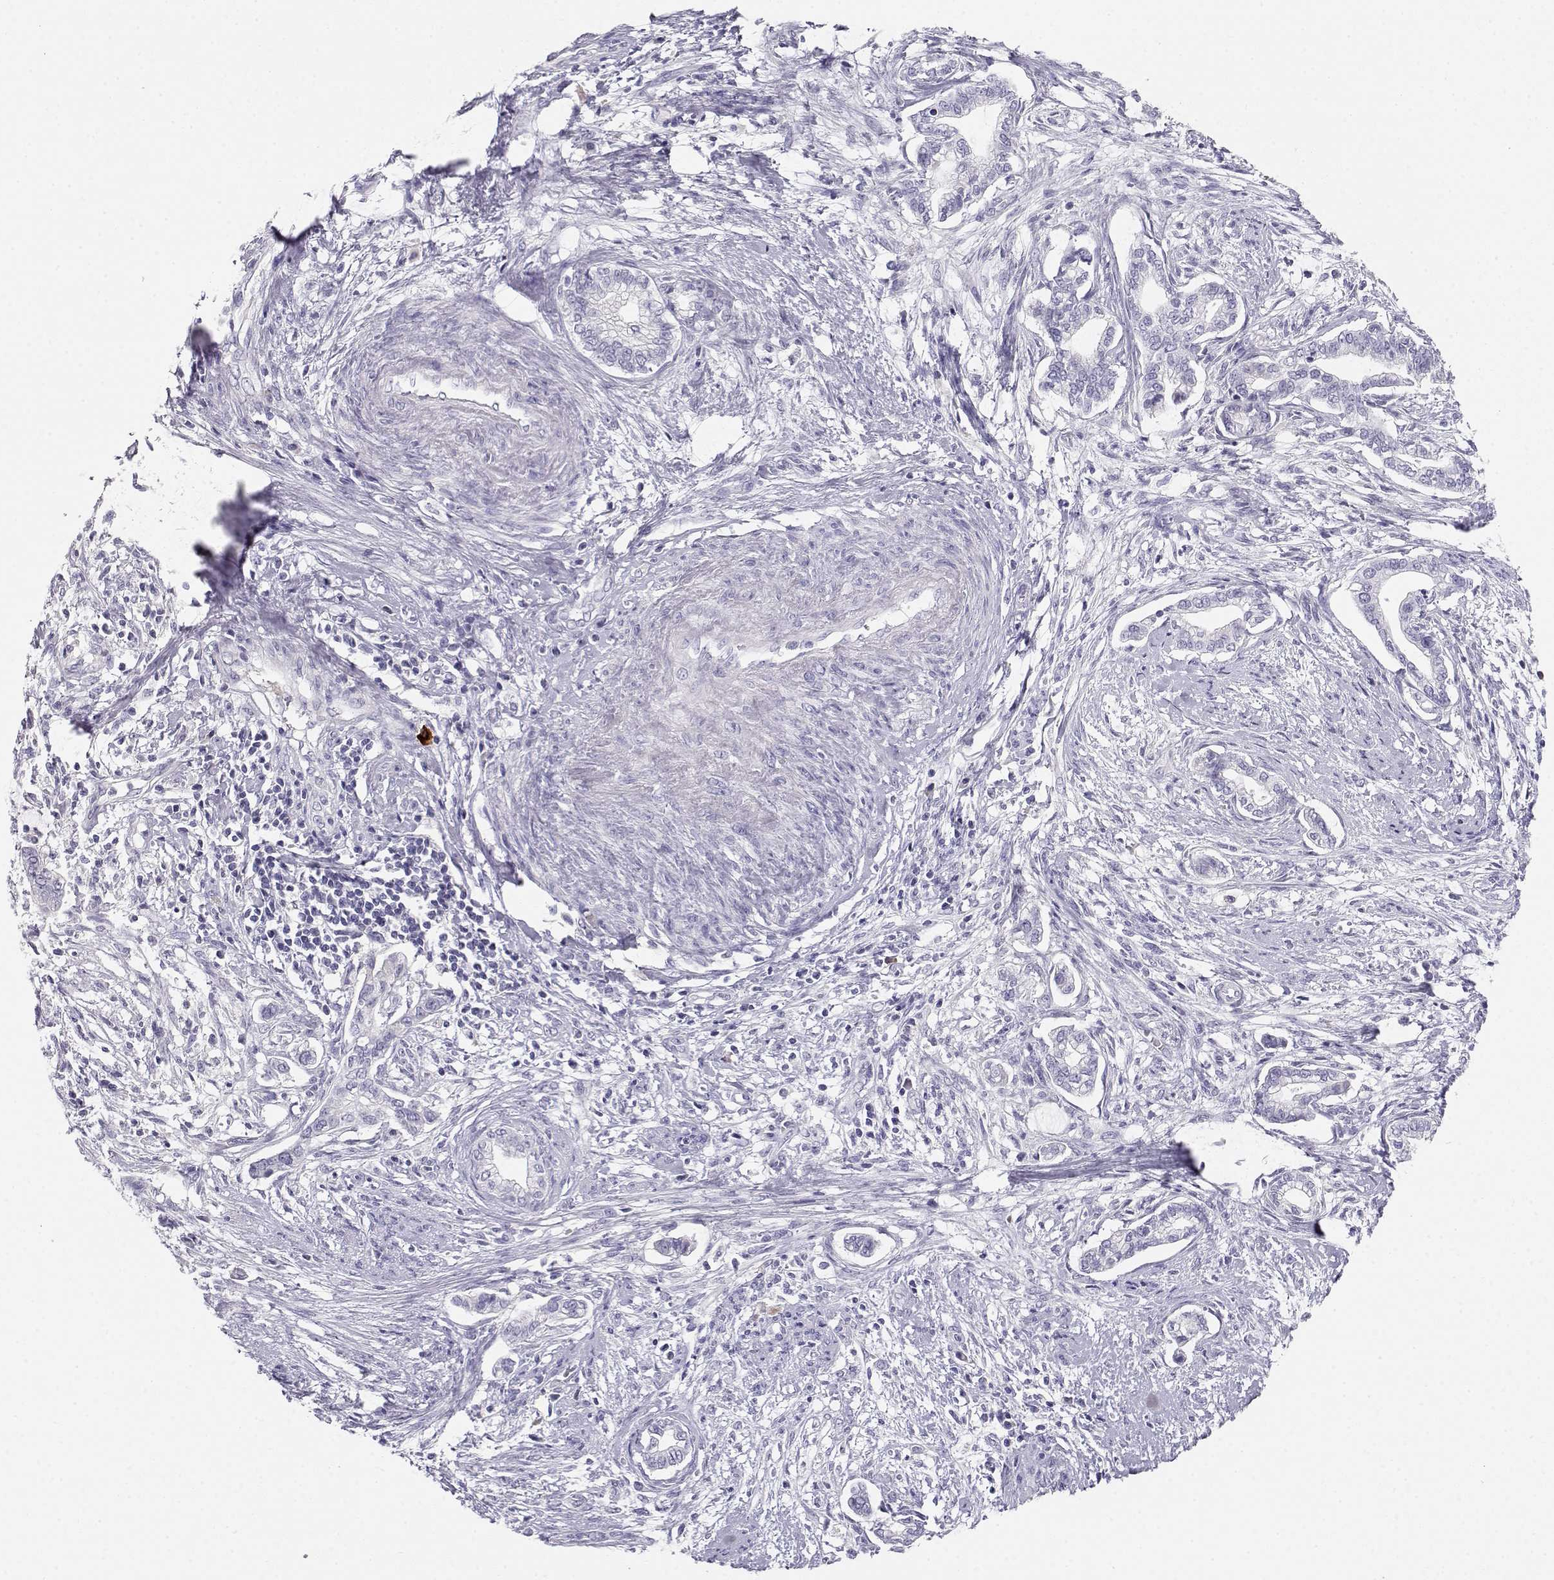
{"staining": {"intensity": "negative", "quantity": "none", "location": "none"}, "tissue": "cervical cancer", "cell_type": "Tumor cells", "image_type": "cancer", "snomed": [{"axis": "morphology", "description": "Adenocarcinoma, NOS"}, {"axis": "topography", "description": "Cervix"}], "caption": "This is an immunohistochemistry image of cervical adenocarcinoma. There is no staining in tumor cells.", "gene": "GPR174", "patient": {"sex": "female", "age": 62}}